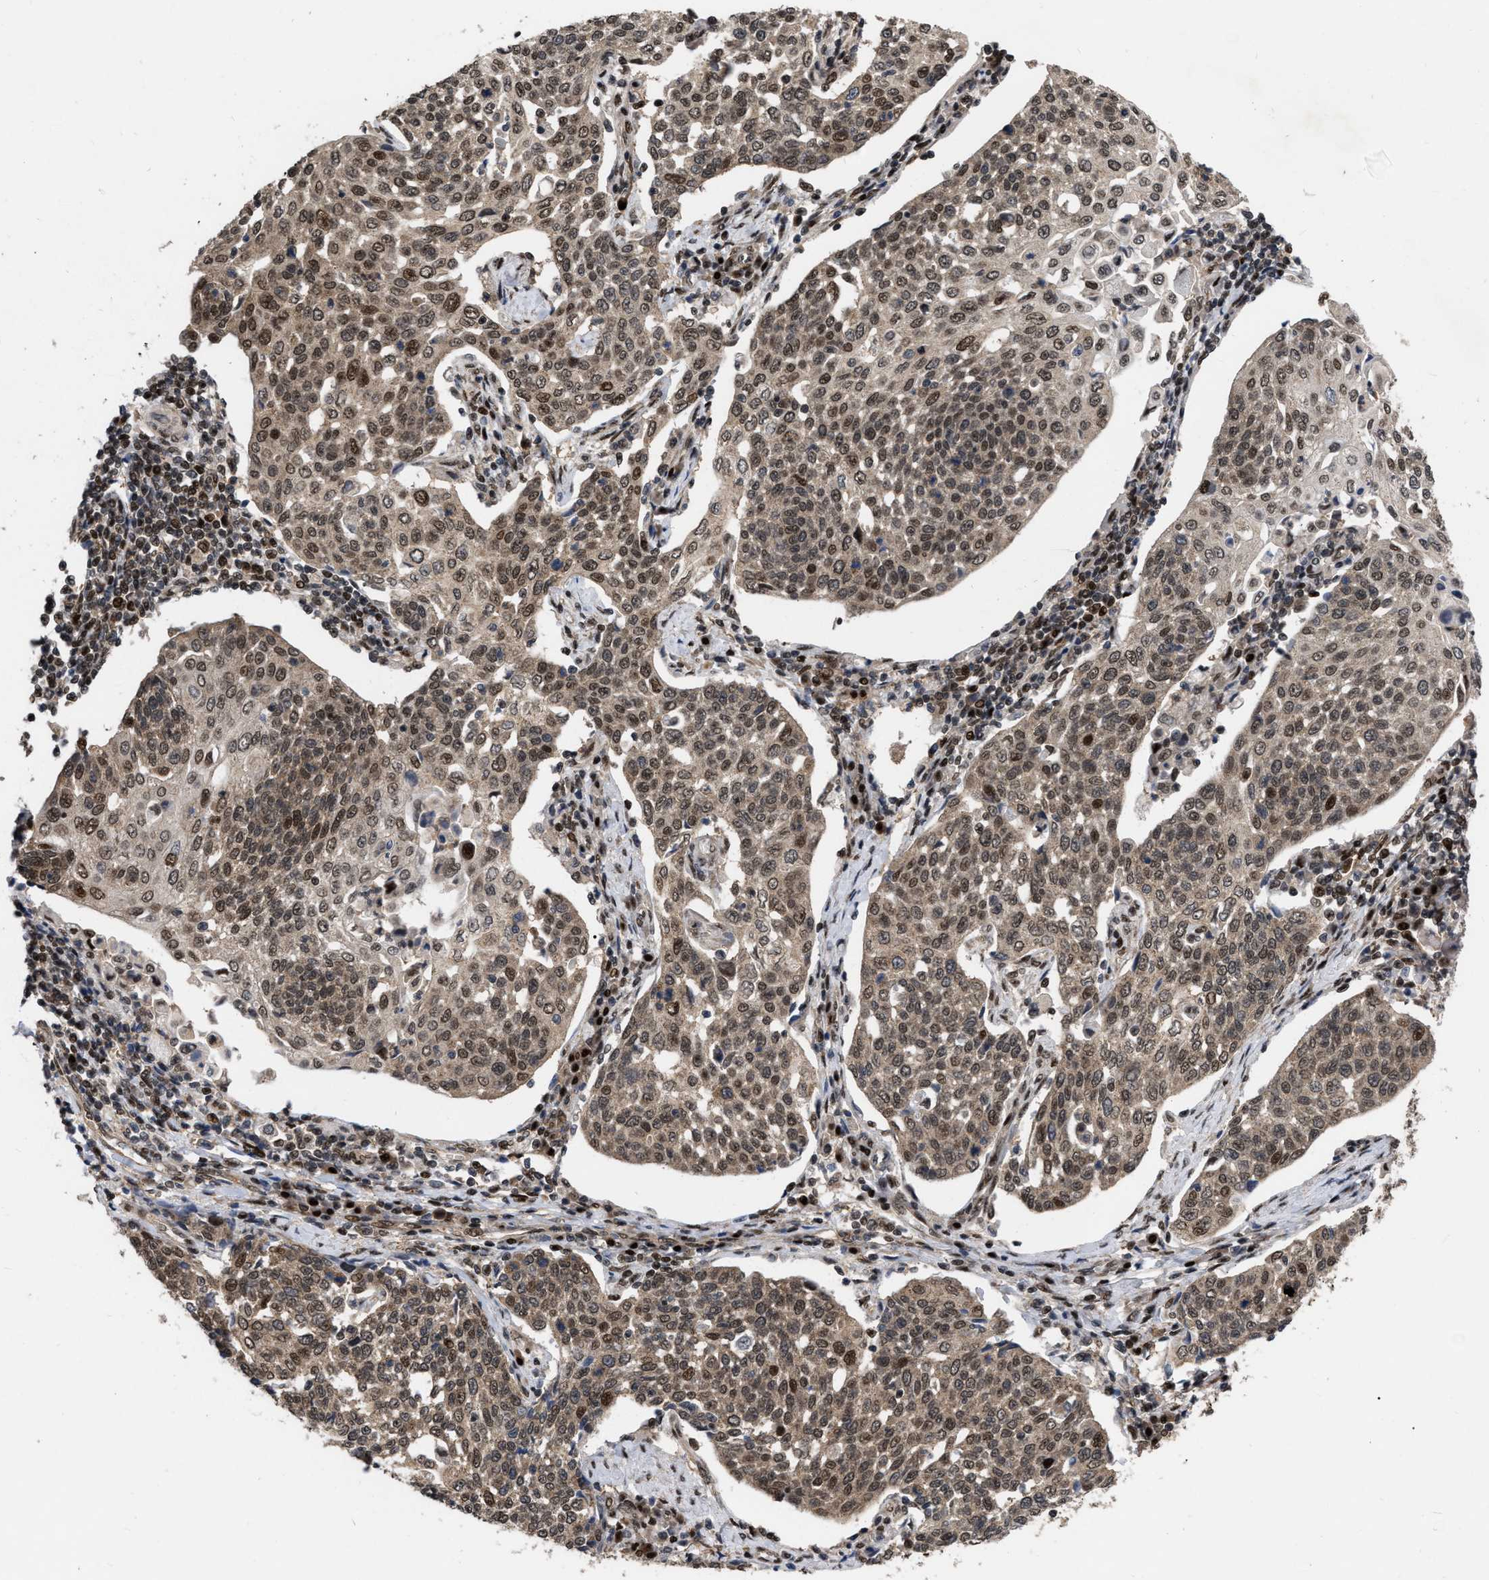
{"staining": {"intensity": "moderate", "quantity": ">75%", "location": "cytoplasmic/membranous,nuclear"}, "tissue": "cervical cancer", "cell_type": "Tumor cells", "image_type": "cancer", "snomed": [{"axis": "morphology", "description": "Squamous cell carcinoma, NOS"}, {"axis": "topography", "description": "Cervix"}], "caption": "Protein positivity by immunohistochemistry displays moderate cytoplasmic/membranous and nuclear expression in approximately >75% of tumor cells in squamous cell carcinoma (cervical).", "gene": "MDM4", "patient": {"sex": "female", "age": 34}}